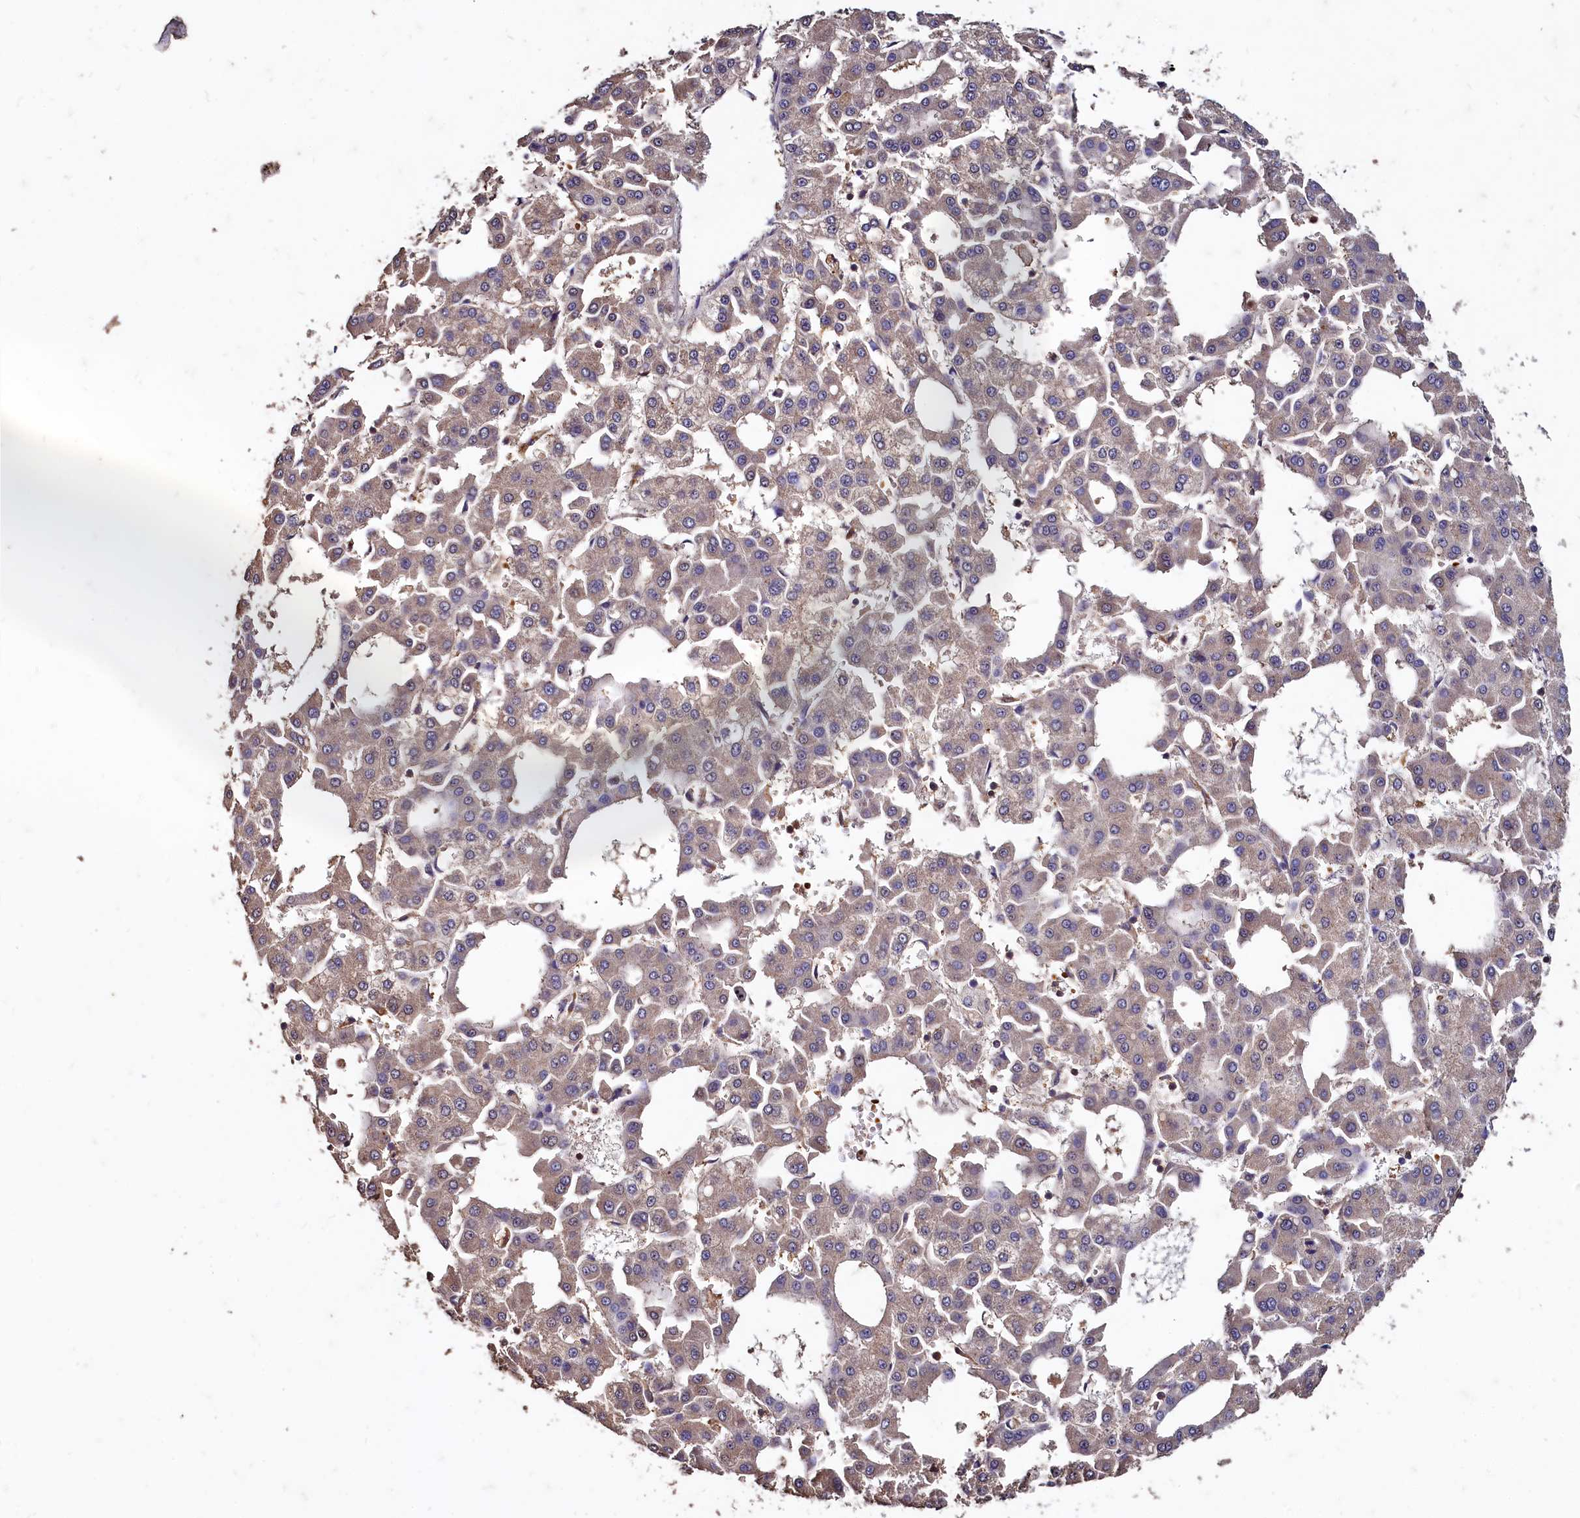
{"staining": {"intensity": "weak", "quantity": "25%-75%", "location": "cytoplasmic/membranous"}, "tissue": "liver cancer", "cell_type": "Tumor cells", "image_type": "cancer", "snomed": [{"axis": "morphology", "description": "Carcinoma, Hepatocellular, NOS"}, {"axis": "topography", "description": "Liver"}], "caption": "Liver hepatocellular carcinoma stained with a brown dye shows weak cytoplasmic/membranous positive positivity in approximately 25%-75% of tumor cells.", "gene": "CSTPP1", "patient": {"sex": "male", "age": 47}}